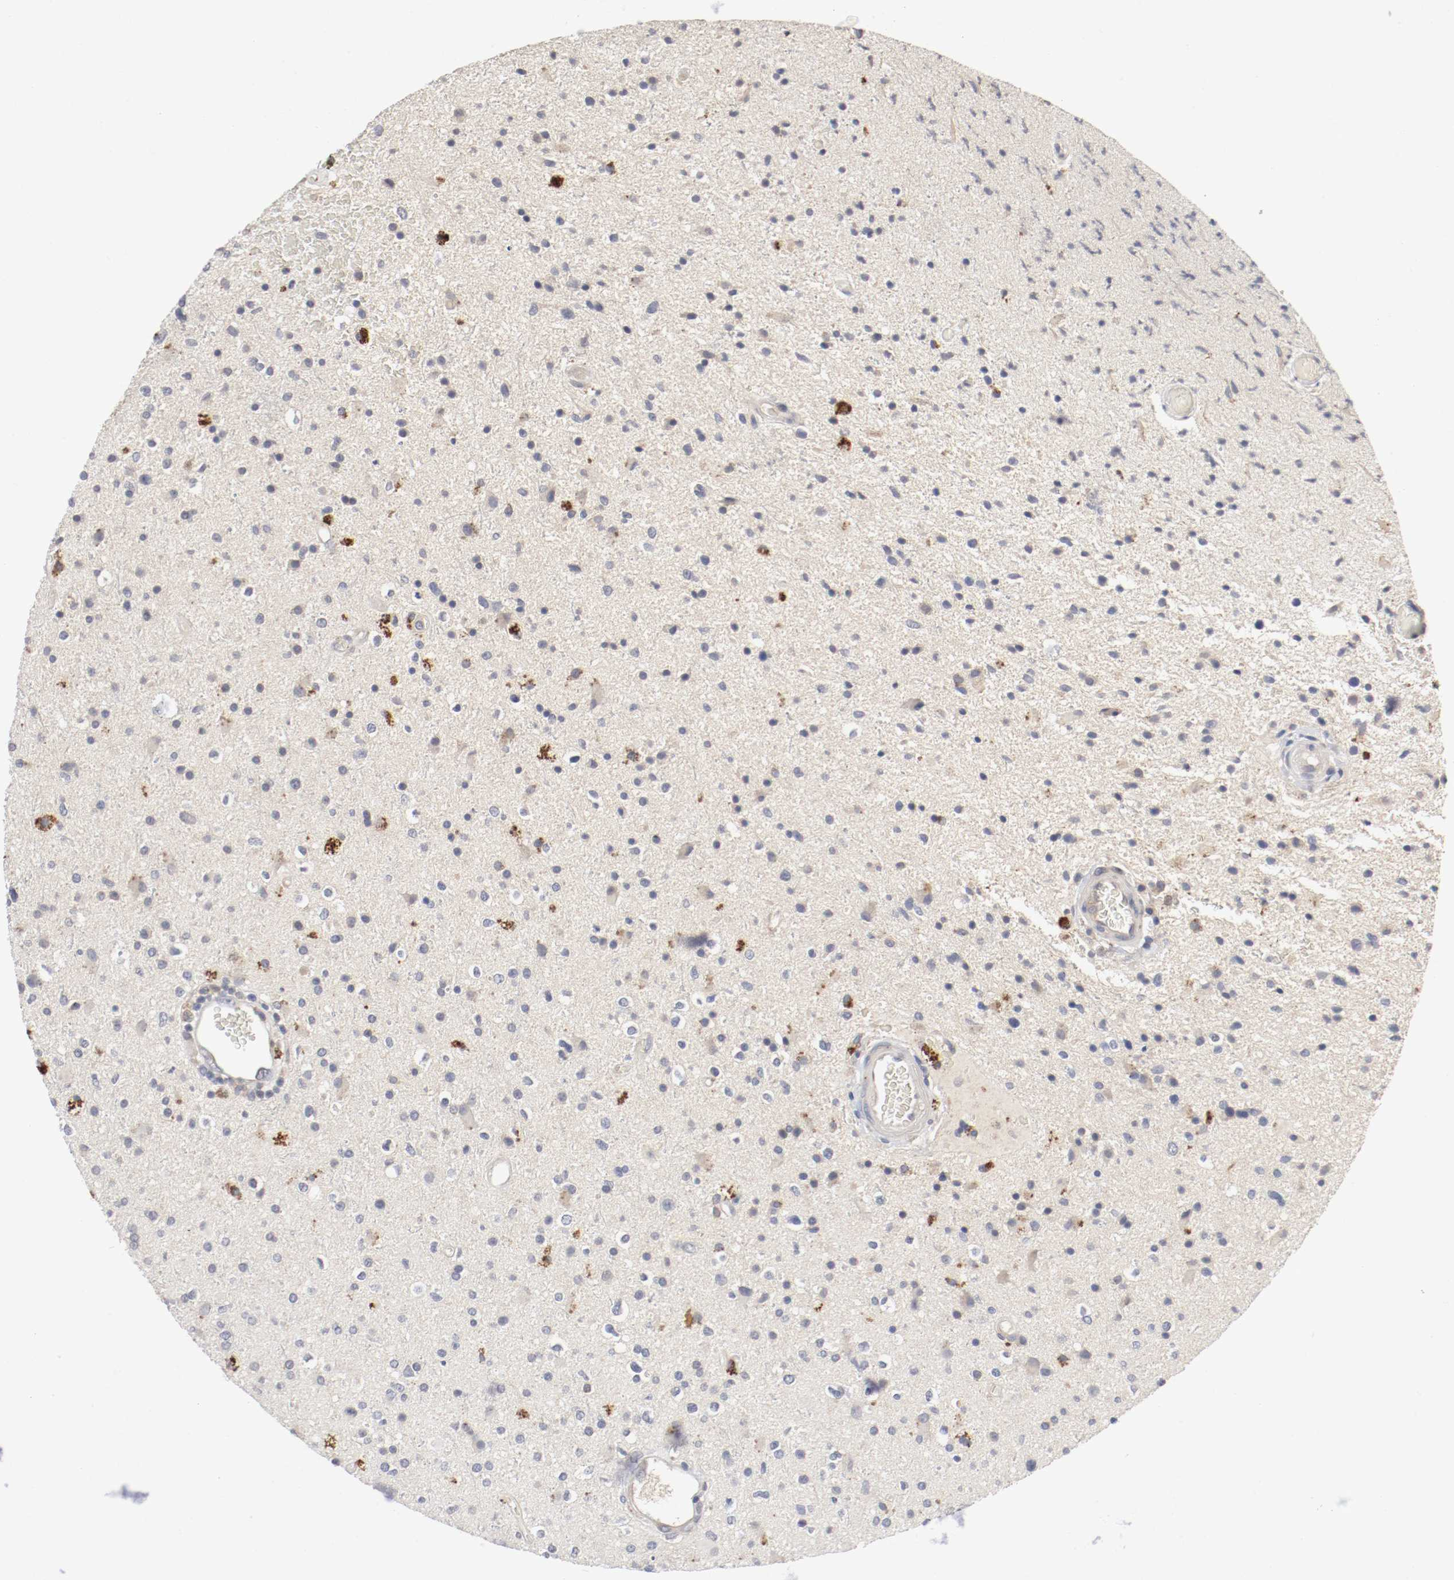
{"staining": {"intensity": "weak", "quantity": "25%-75%", "location": "cytoplasmic/membranous"}, "tissue": "glioma", "cell_type": "Tumor cells", "image_type": "cancer", "snomed": [{"axis": "morphology", "description": "Glioma, malignant, High grade"}, {"axis": "topography", "description": "Brain"}], "caption": "DAB (3,3'-diaminobenzidine) immunohistochemical staining of human glioma shows weak cytoplasmic/membranous protein staining in approximately 25%-75% of tumor cells.", "gene": "REN", "patient": {"sex": "male", "age": 33}}